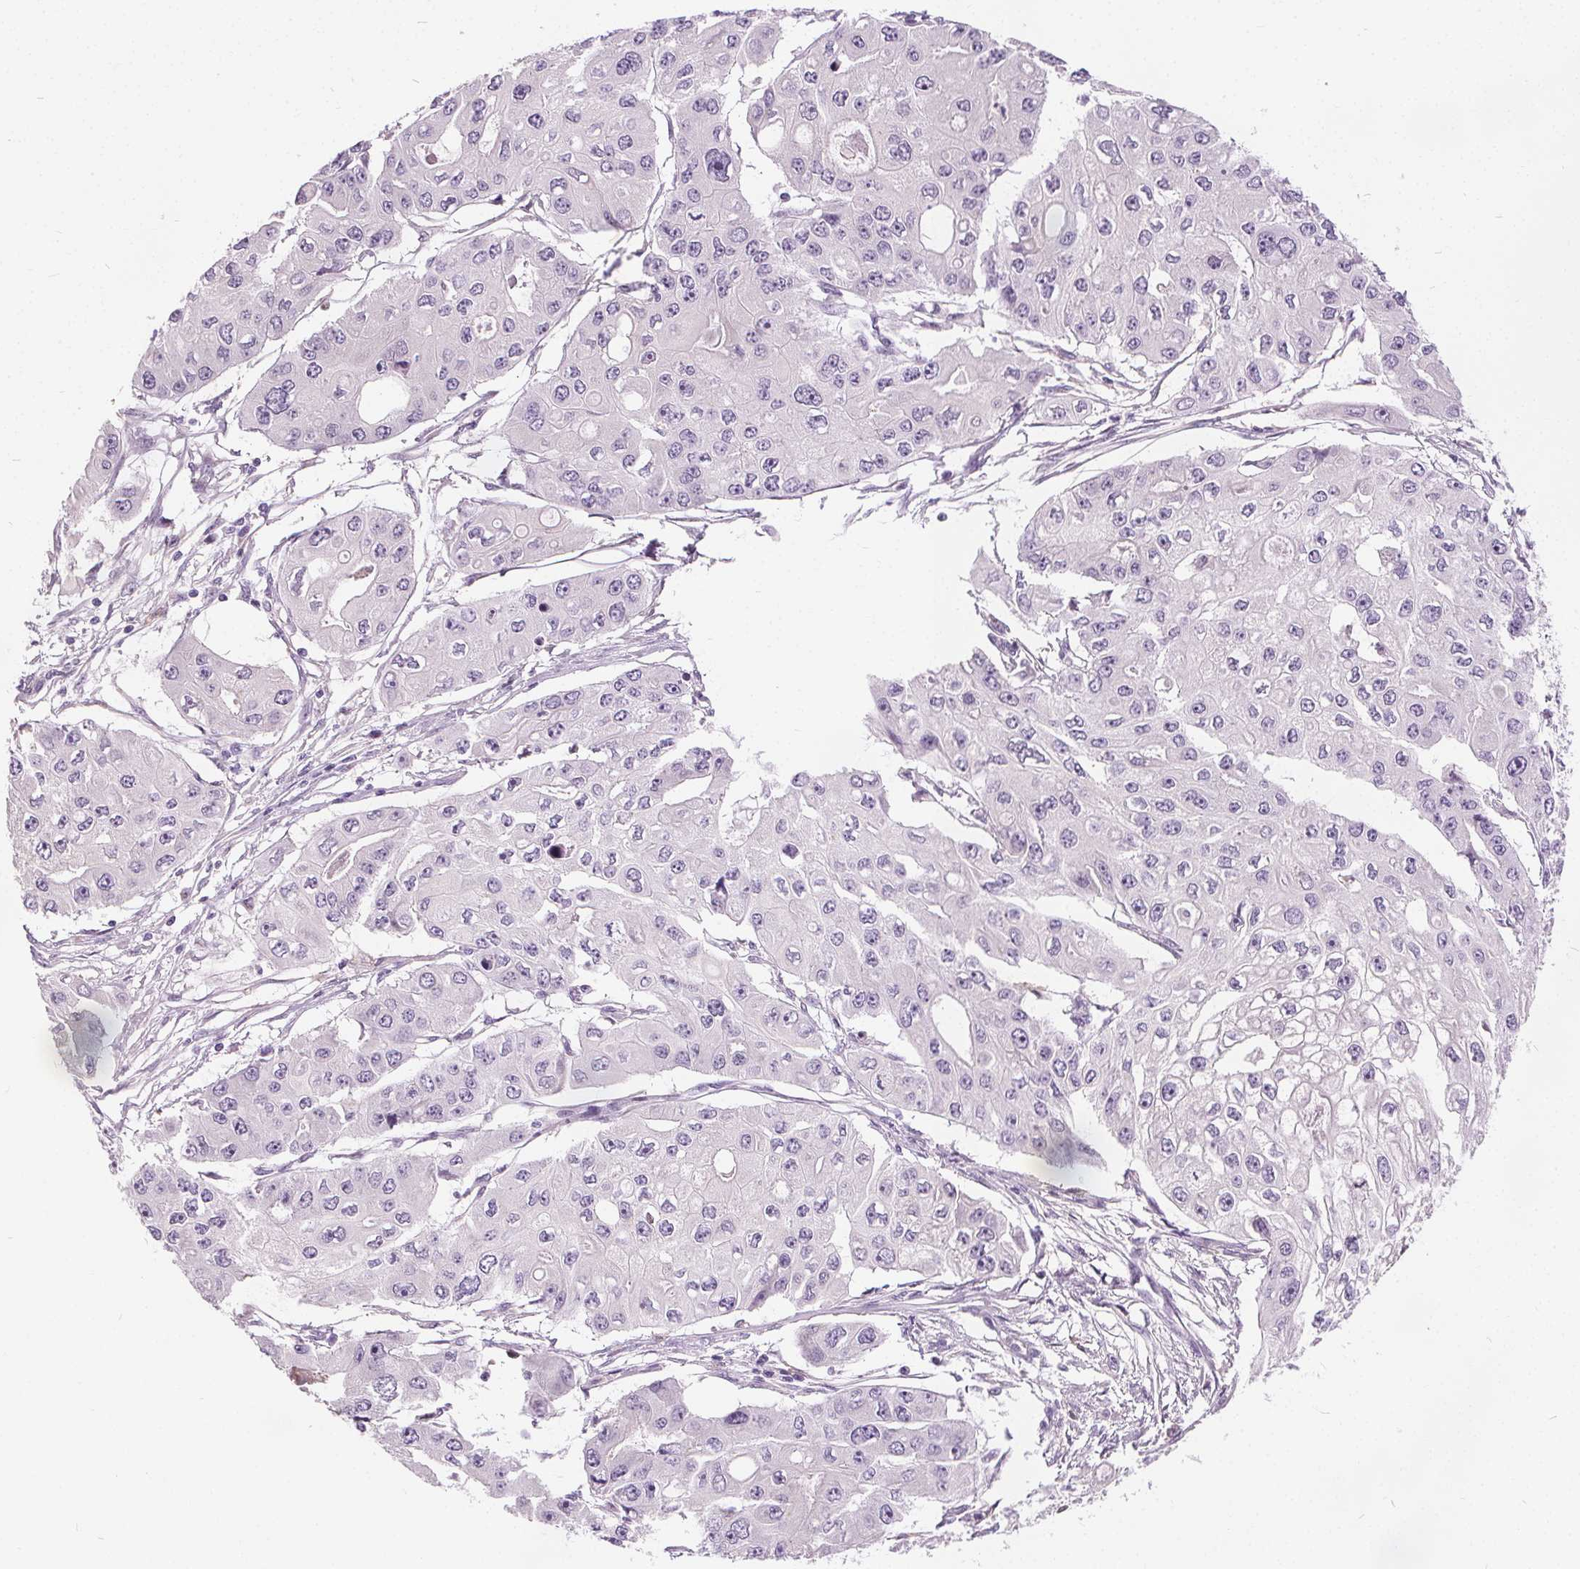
{"staining": {"intensity": "negative", "quantity": "none", "location": "none"}, "tissue": "ovarian cancer", "cell_type": "Tumor cells", "image_type": "cancer", "snomed": [{"axis": "morphology", "description": "Cystadenocarcinoma, serous, NOS"}, {"axis": "topography", "description": "Ovary"}], "caption": "Histopathology image shows no protein positivity in tumor cells of serous cystadenocarcinoma (ovarian) tissue.", "gene": "ACOX2", "patient": {"sex": "female", "age": 56}}